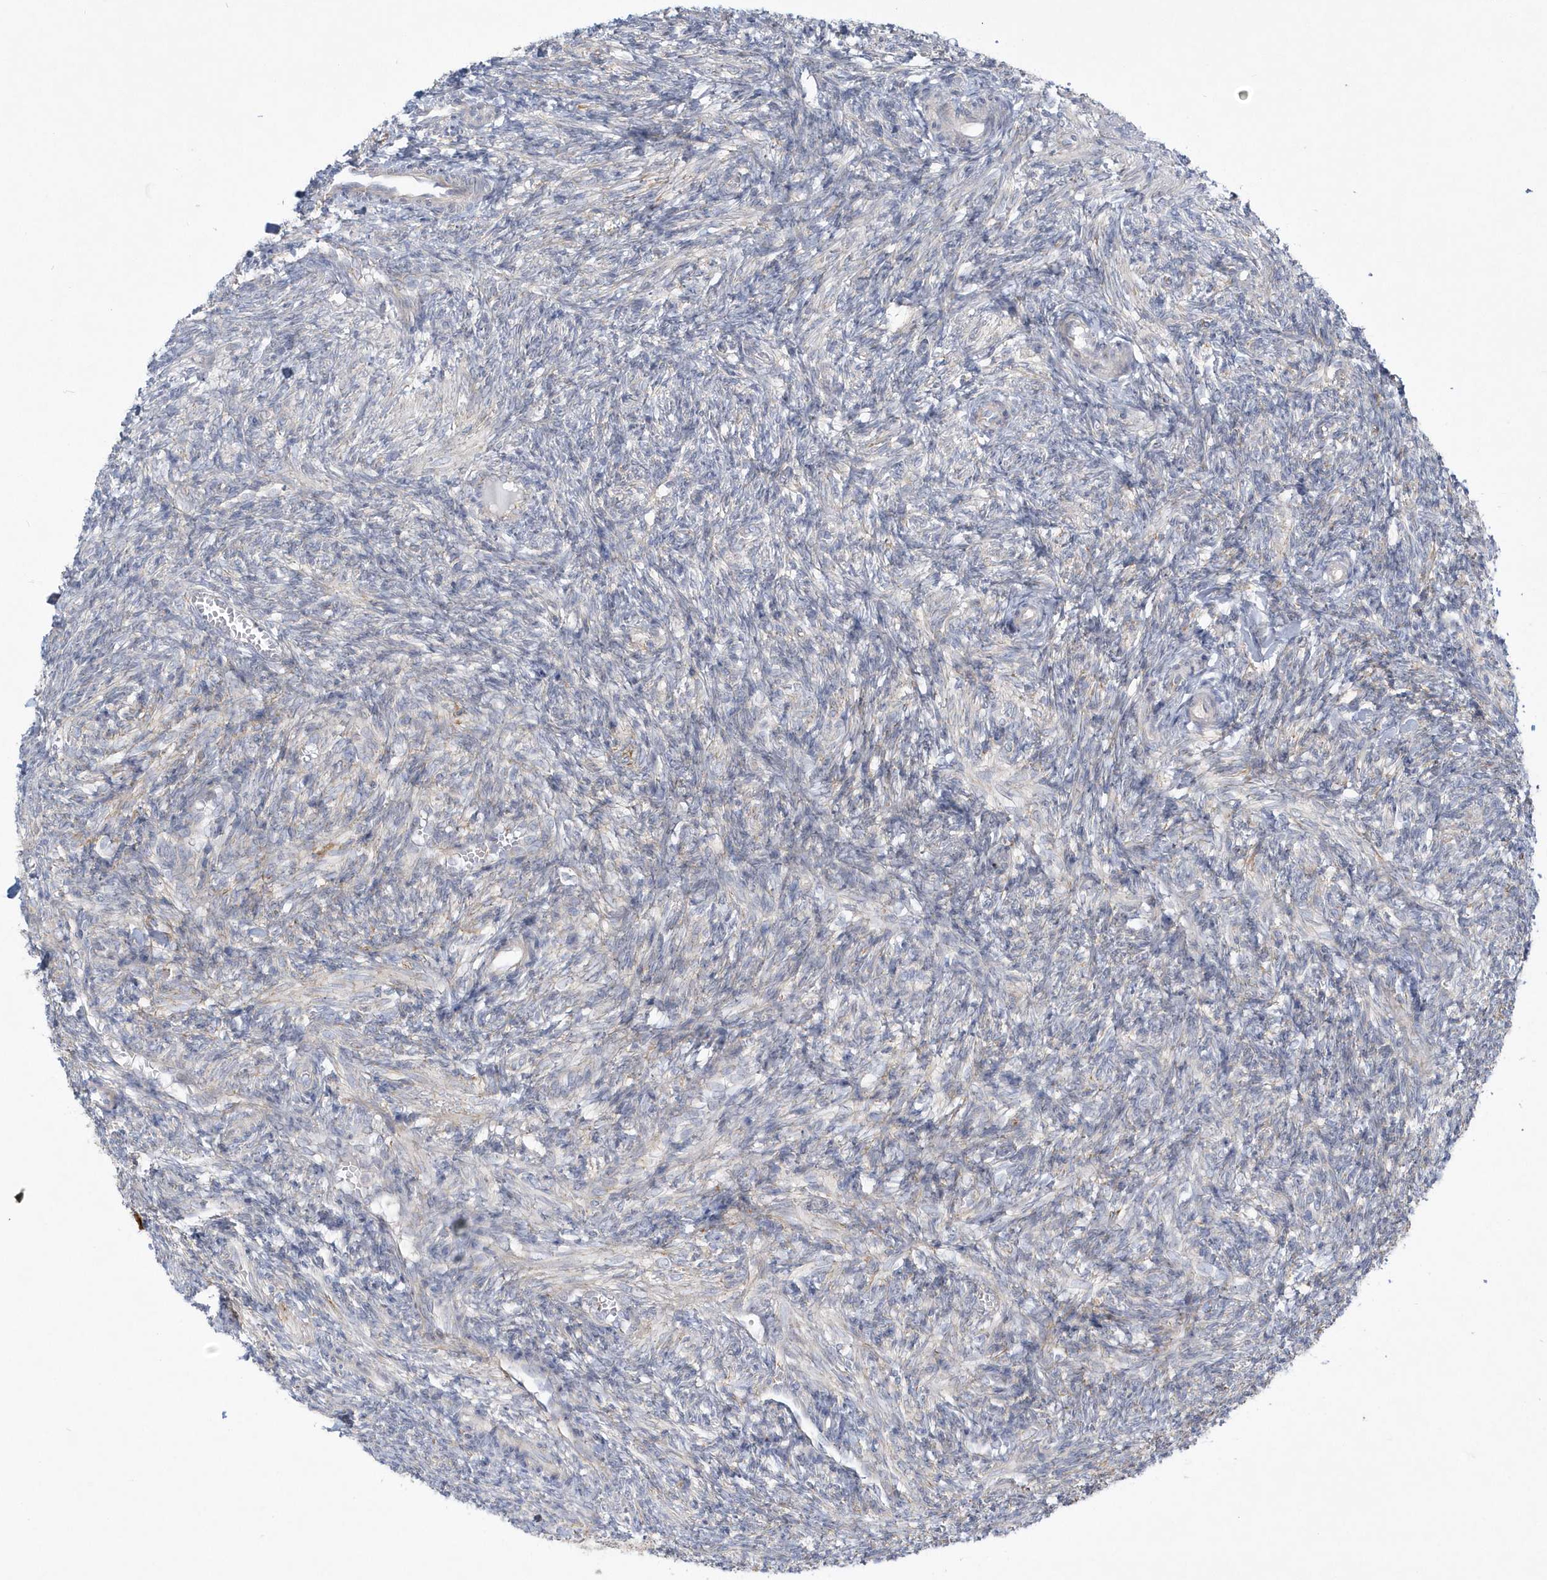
{"staining": {"intensity": "moderate", "quantity": ">75%", "location": "cytoplasmic/membranous"}, "tissue": "ovary", "cell_type": "Follicle cells", "image_type": "normal", "snomed": [{"axis": "morphology", "description": "Normal tissue, NOS"}, {"axis": "topography", "description": "Ovary"}], "caption": "Ovary stained with DAB immunohistochemistry reveals medium levels of moderate cytoplasmic/membranous staining in approximately >75% of follicle cells.", "gene": "DNAJC18", "patient": {"sex": "female", "age": 27}}